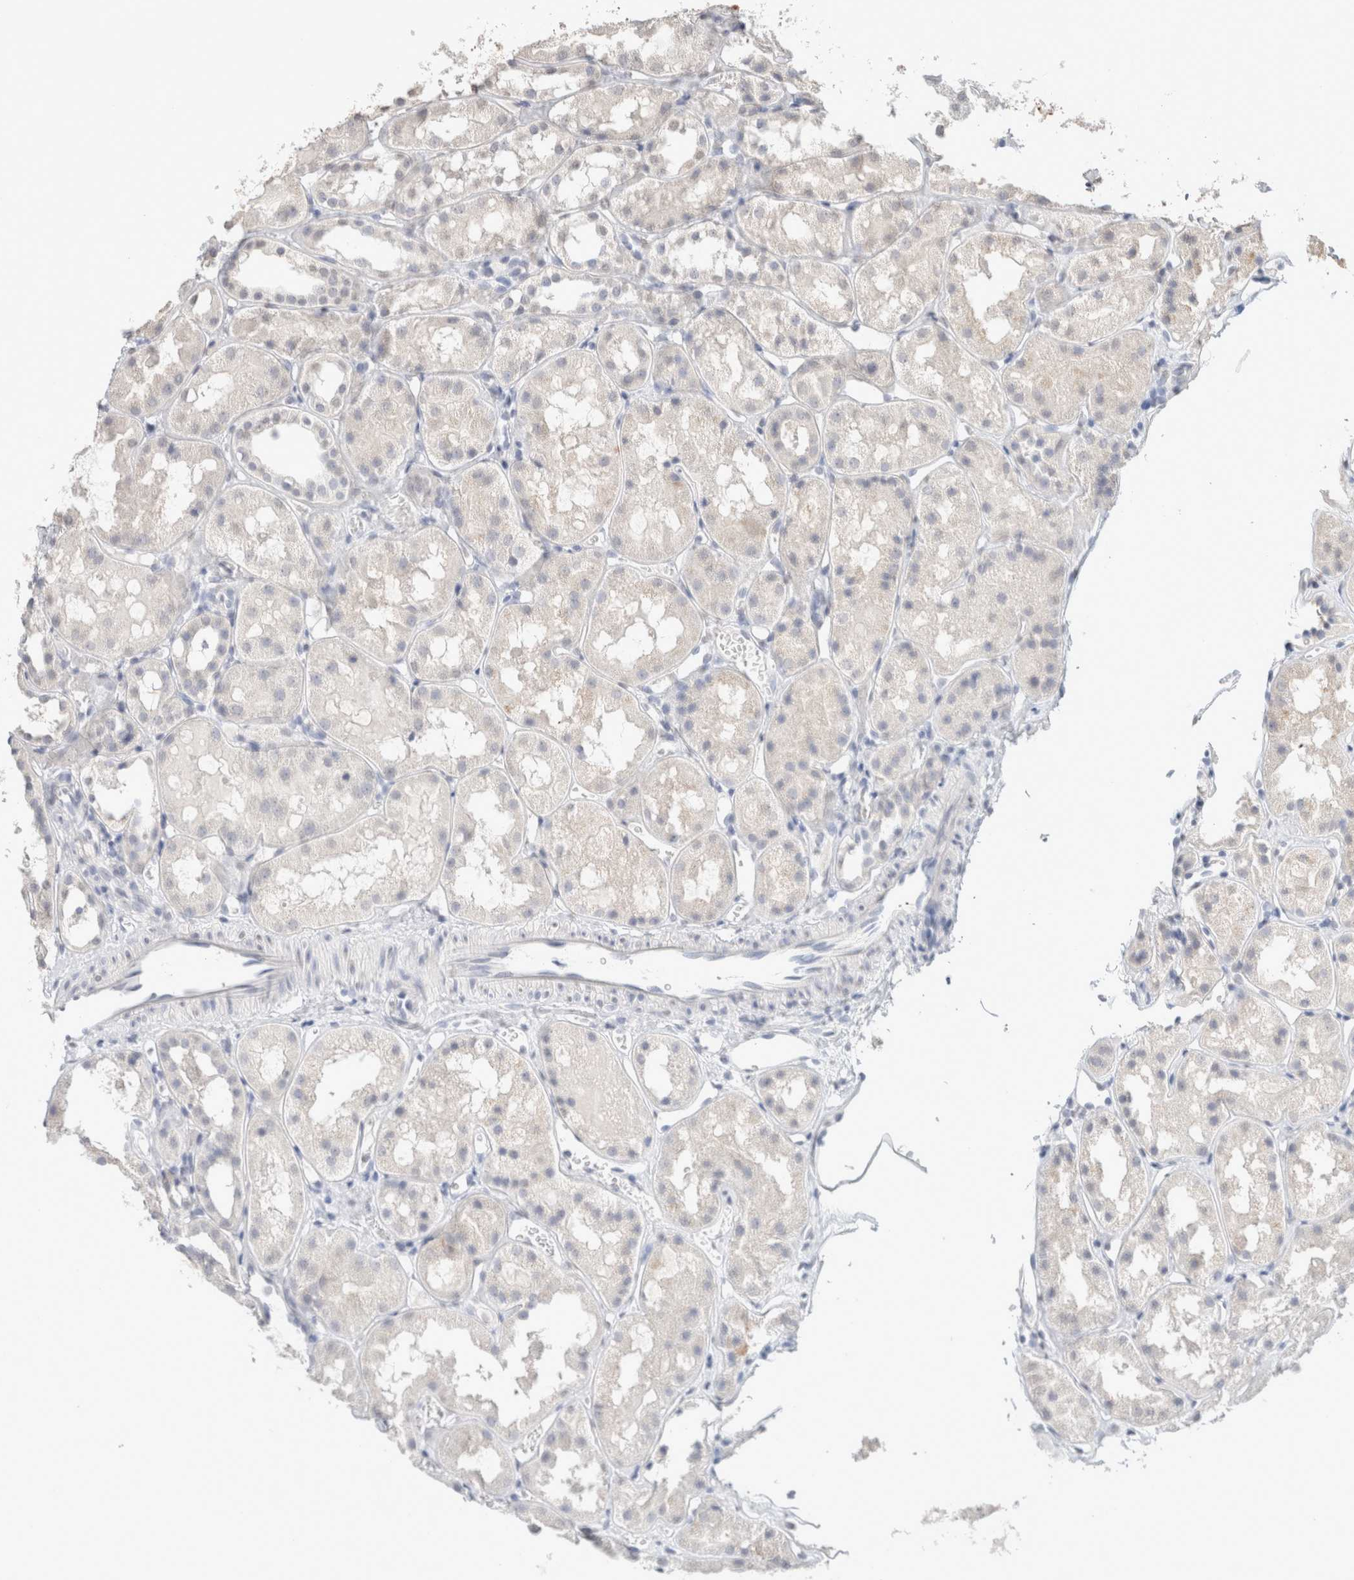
{"staining": {"intensity": "negative", "quantity": "none", "location": "none"}, "tissue": "kidney", "cell_type": "Cells in glomeruli", "image_type": "normal", "snomed": [{"axis": "morphology", "description": "Normal tissue, NOS"}, {"axis": "topography", "description": "Kidney"}], "caption": "IHC photomicrograph of unremarkable kidney: kidney stained with DAB displays no significant protein staining in cells in glomeruli. (DAB immunohistochemistry (IHC) with hematoxylin counter stain).", "gene": "CD80", "patient": {"sex": "male", "age": 16}}